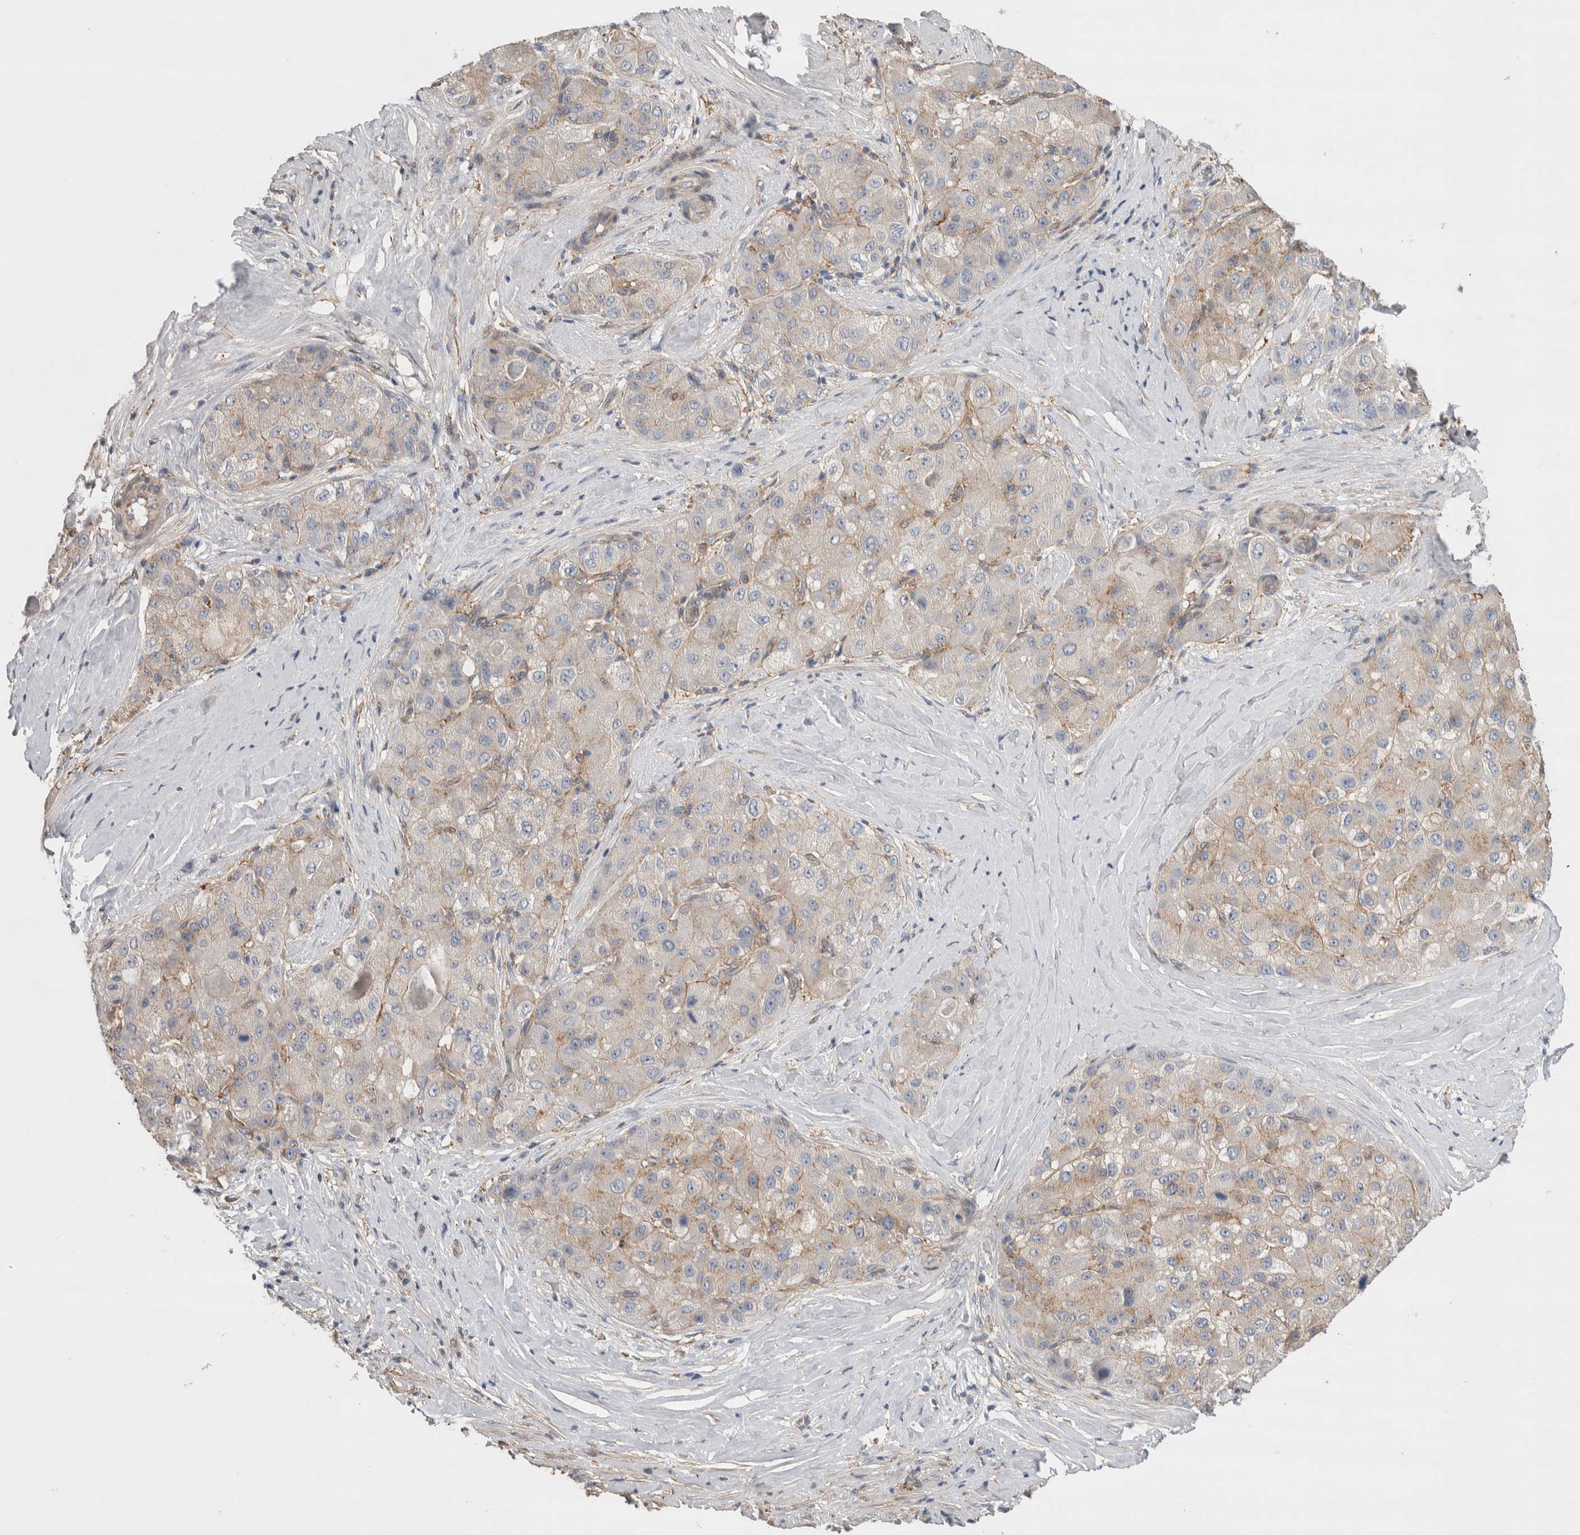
{"staining": {"intensity": "weak", "quantity": "<25%", "location": "cytoplasmic/membranous"}, "tissue": "liver cancer", "cell_type": "Tumor cells", "image_type": "cancer", "snomed": [{"axis": "morphology", "description": "Carcinoma, Hepatocellular, NOS"}, {"axis": "topography", "description": "Liver"}], "caption": "The histopathology image reveals no staining of tumor cells in liver cancer. (Immunohistochemistry (ihc), brightfield microscopy, high magnification).", "gene": "GCNA", "patient": {"sex": "male", "age": 80}}